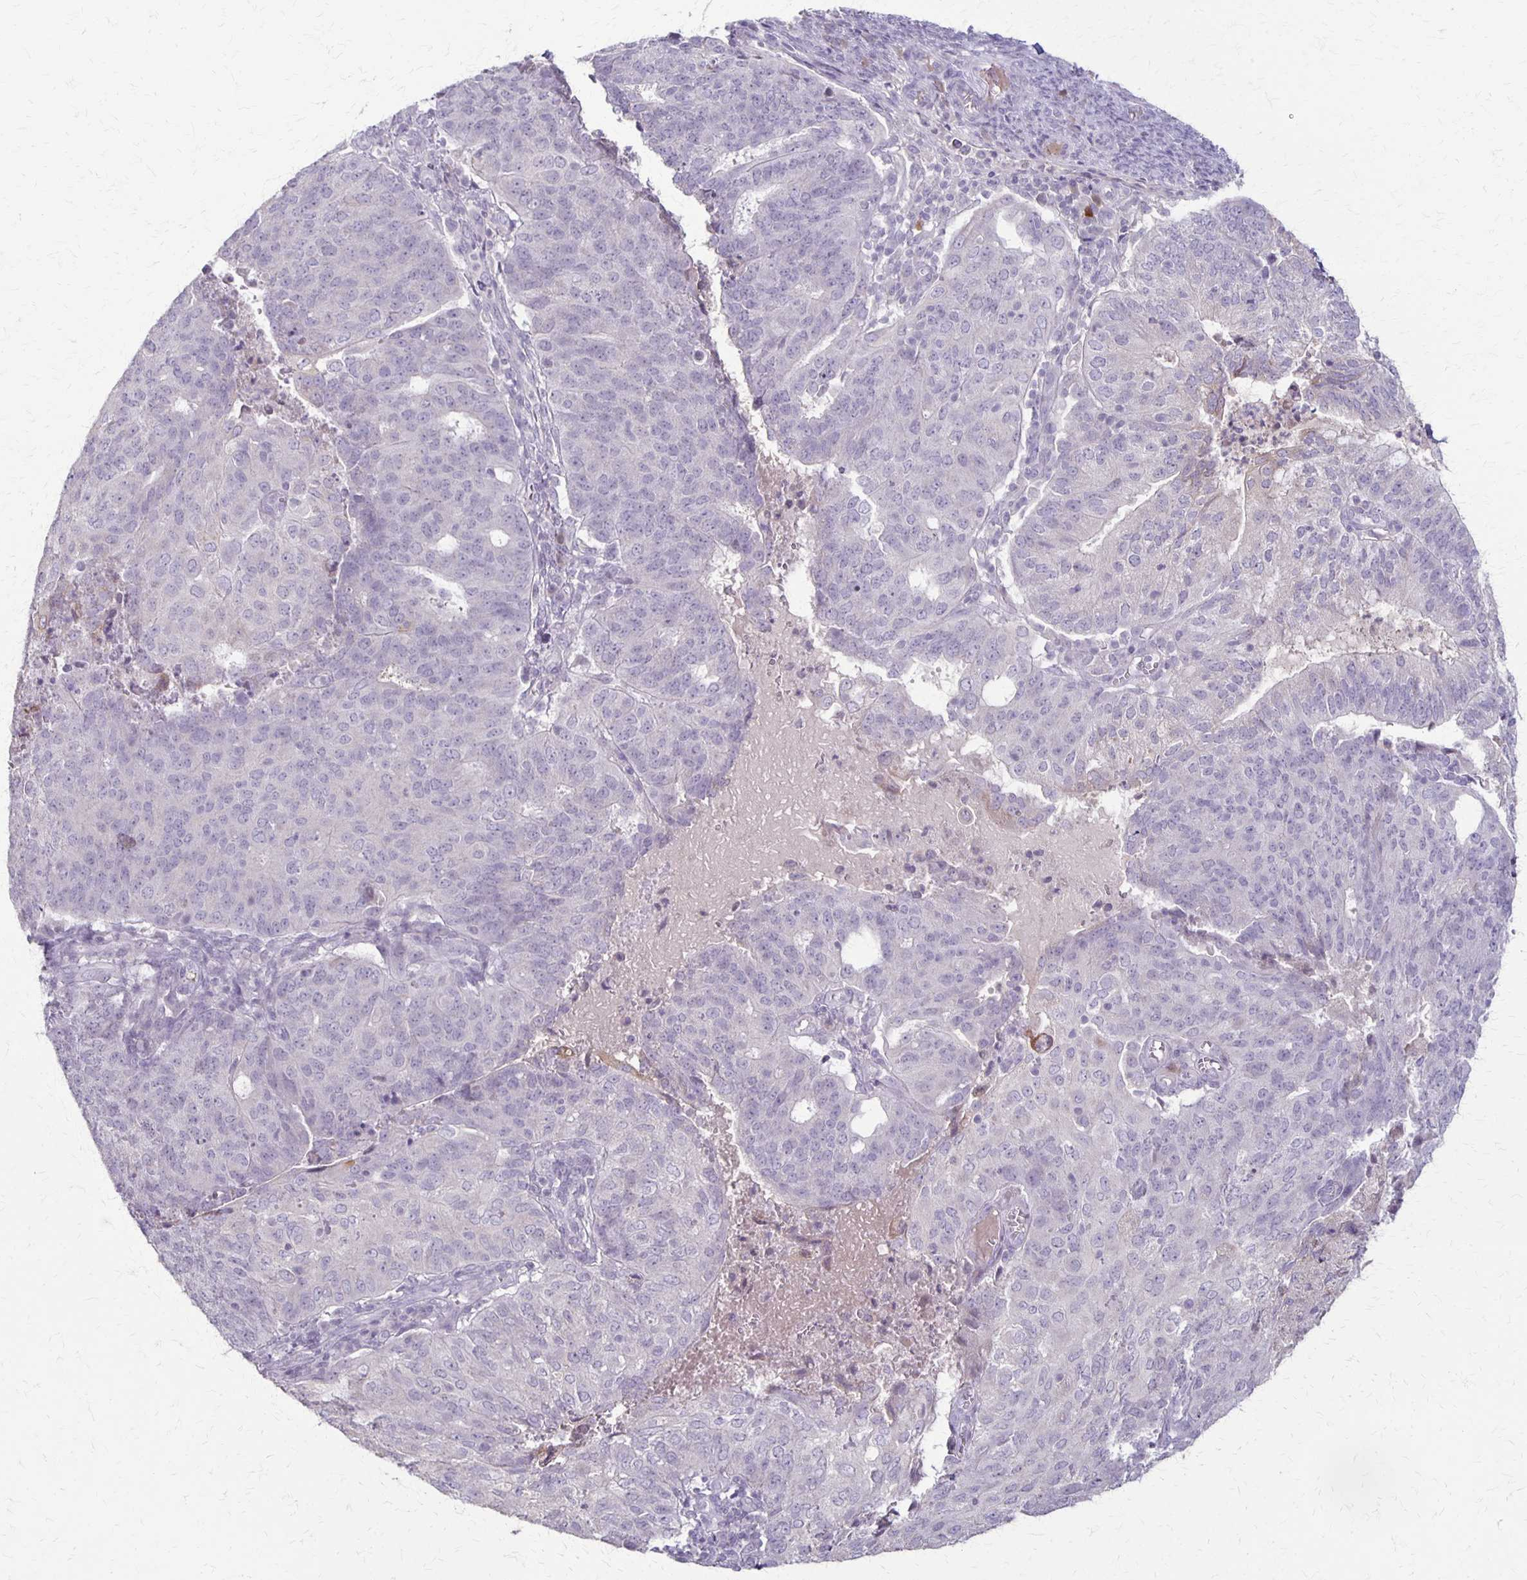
{"staining": {"intensity": "negative", "quantity": "none", "location": "none"}, "tissue": "endometrial cancer", "cell_type": "Tumor cells", "image_type": "cancer", "snomed": [{"axis": "morphology", "description": "Adenocarcinoma, NOS"}, {"axis": "topography", "description": "Endometrium"}], "caption": "The IHC histopathology image has no significant staining in tumor cells of endometrial adenocarcinoma tissue. (DAB (3,3'-diaminobenzidine) immunohistochemistry (IHC), high magnification).", "gene": "SLC35E2B", "patient": {"sex": "female", "age": 82}}